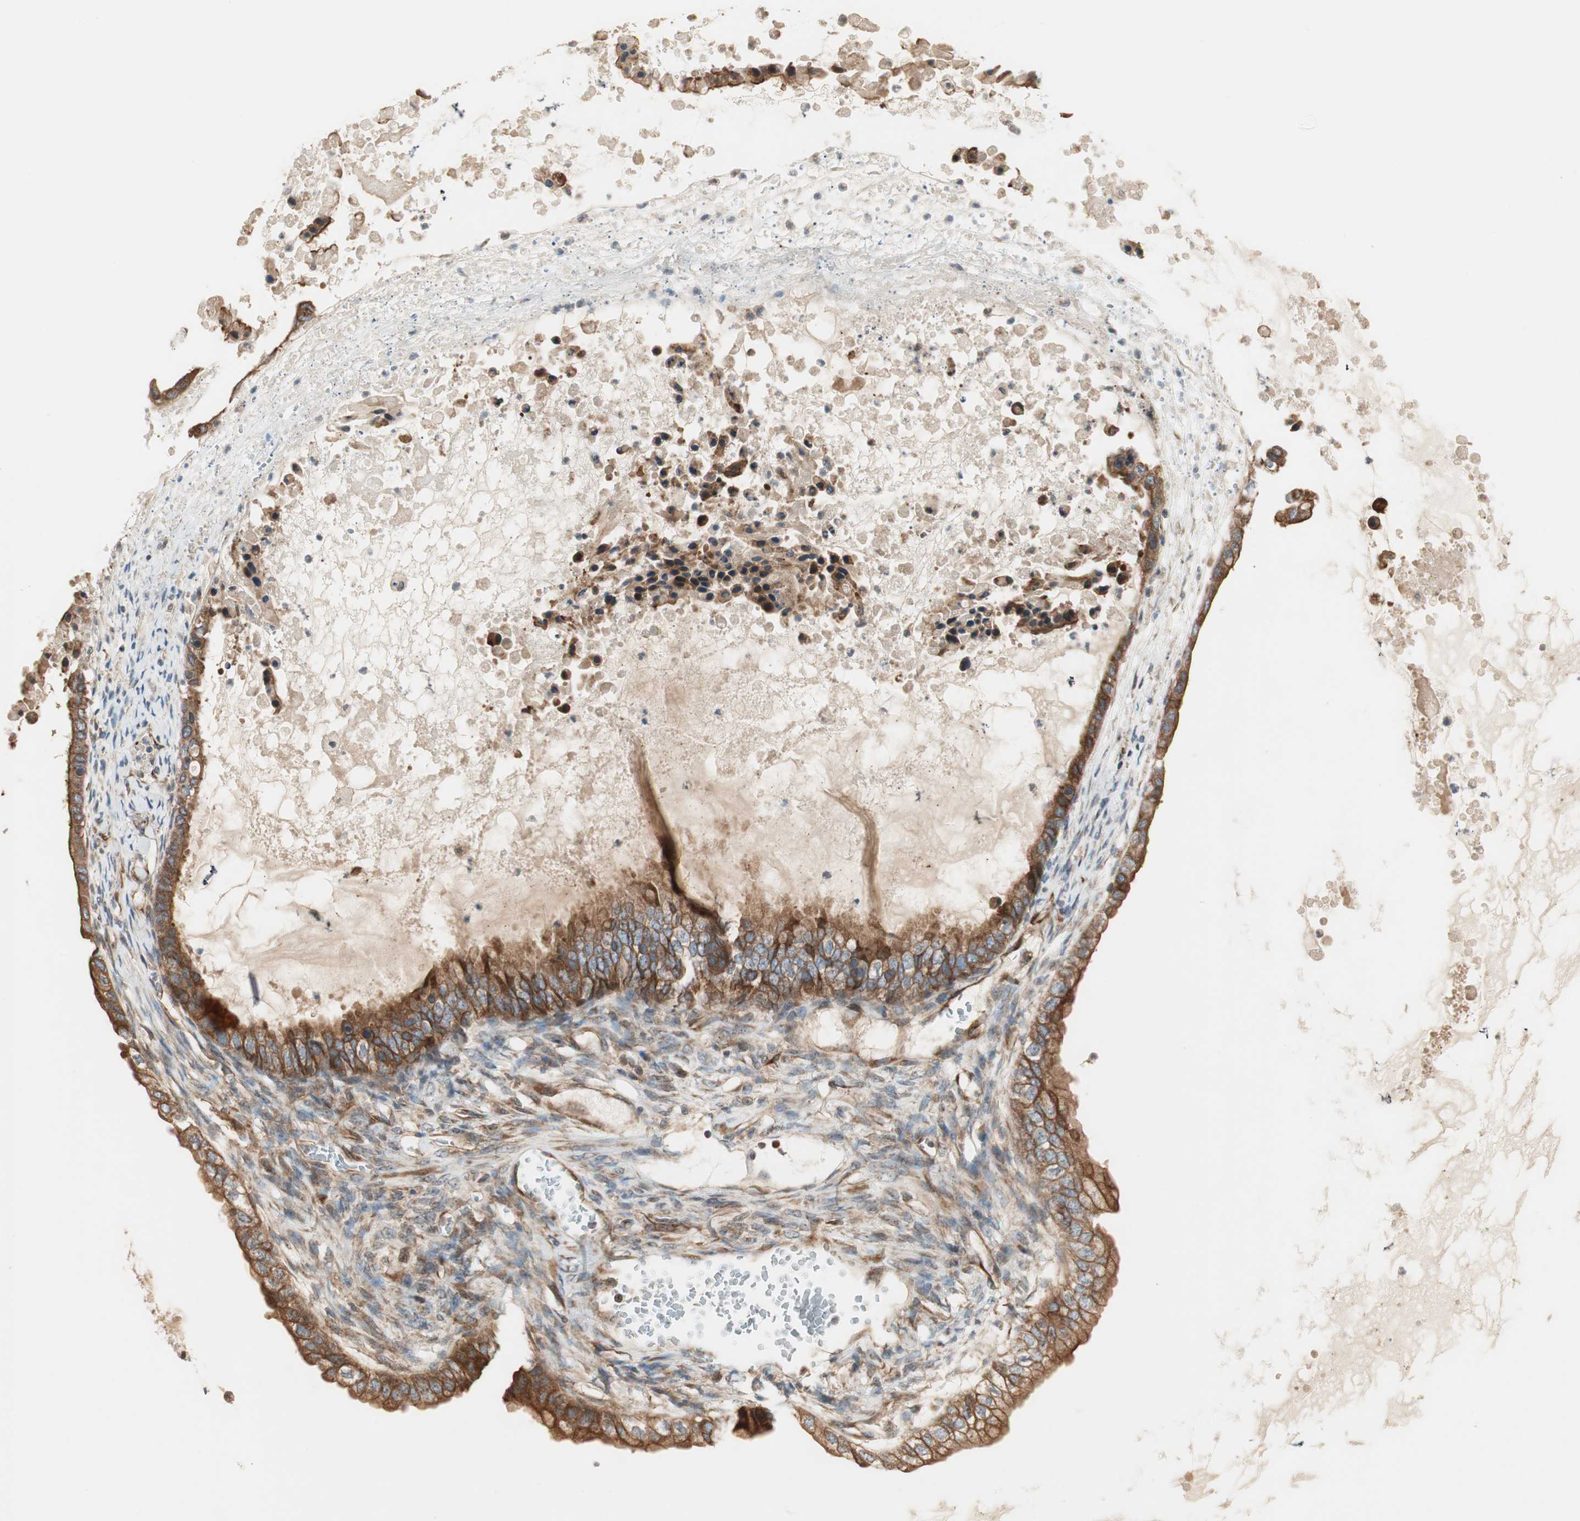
{"staining": {"intensity": "strong", "quantity": ">75%", "location": "cytoplasmic/membranous"}, "tissue": "ovarian cancer", "cell_type": "Tumor cells", "image_type": "cancer", "snomed": [{"axis": "morphology", "description": "Cystadenocarcinoma, mucinous, NOS"}, {"axis": "topography", "description": "Ovary"}], "caption": "Ovarian mucinous cystadenocarcinoma stained with DAB (3,3'-diaminobenzidine) IHC demonstrates high levels of strong cytoplasmic/membranous staining in approximately >75% of tumor cells. Immunohistochemistry (ihc) stains the protein of interest in brown and the nuclei are stained blue.", "gene": "CTTNBP2NL", "patient": {"sex": "female", "age": 80}}